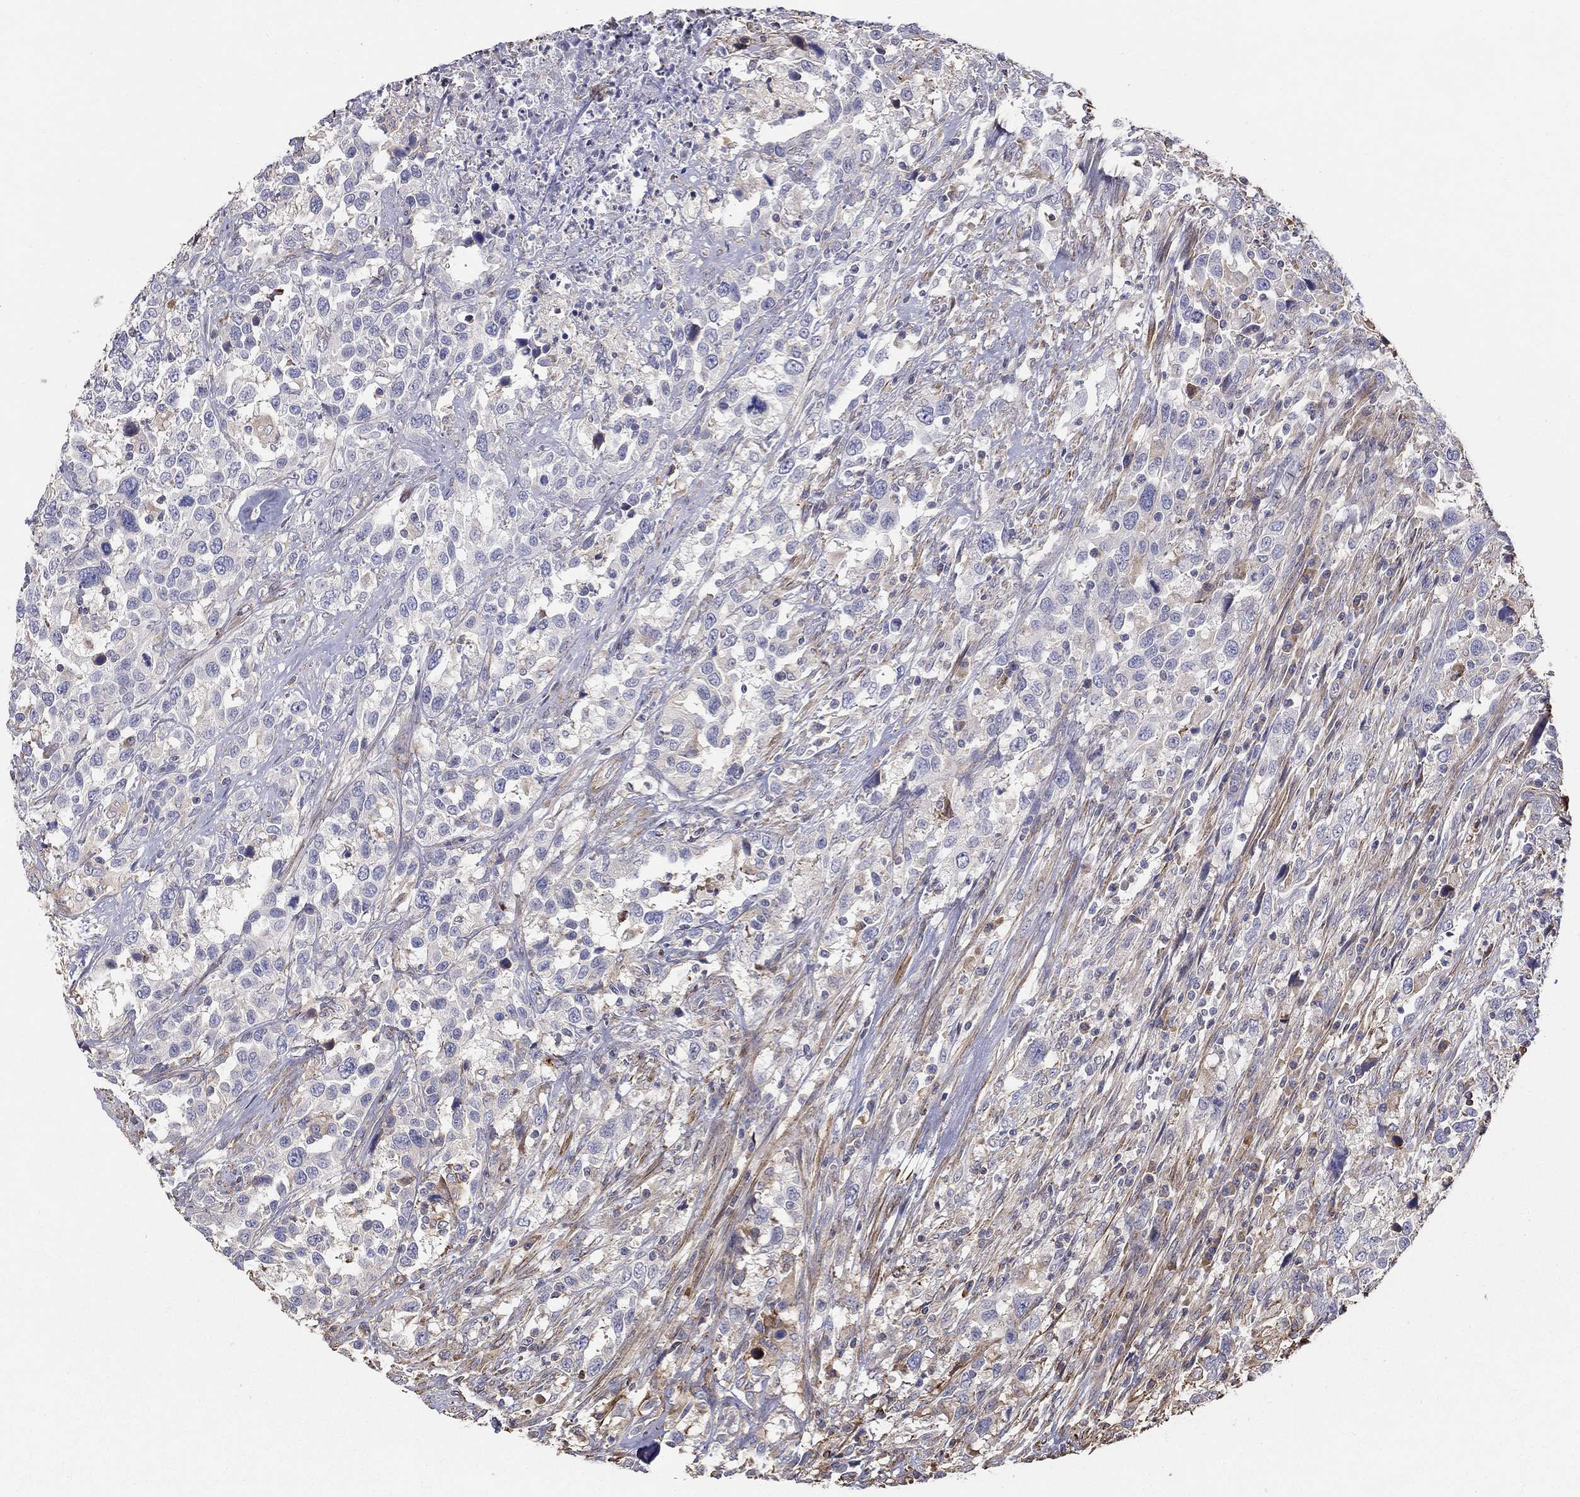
{"staining": {"intensity": "weak", "quantity": "<25%", "location": "cytoplasmic/membranous"}, "tissue": "urothelial cancer", "cell_type": "Tumor cells", "image_type": "cancer", "snomed": [{"axis": "morphology", "description": "Urothelial carcinoma, NOS"}, {"axis": "morphology", "description": "Urothelial carcinoma, High grade"}, {"axis": "topography", "description": "Urinary bladder"}], "caption": "There is no significant expression in tumor cells of transitional cell carcinoma. (Immunohistochemistry, brightfield microscopy, high magnification).", "gene": "NPHP1", "patient": {"sex": "female", "age": 64}}